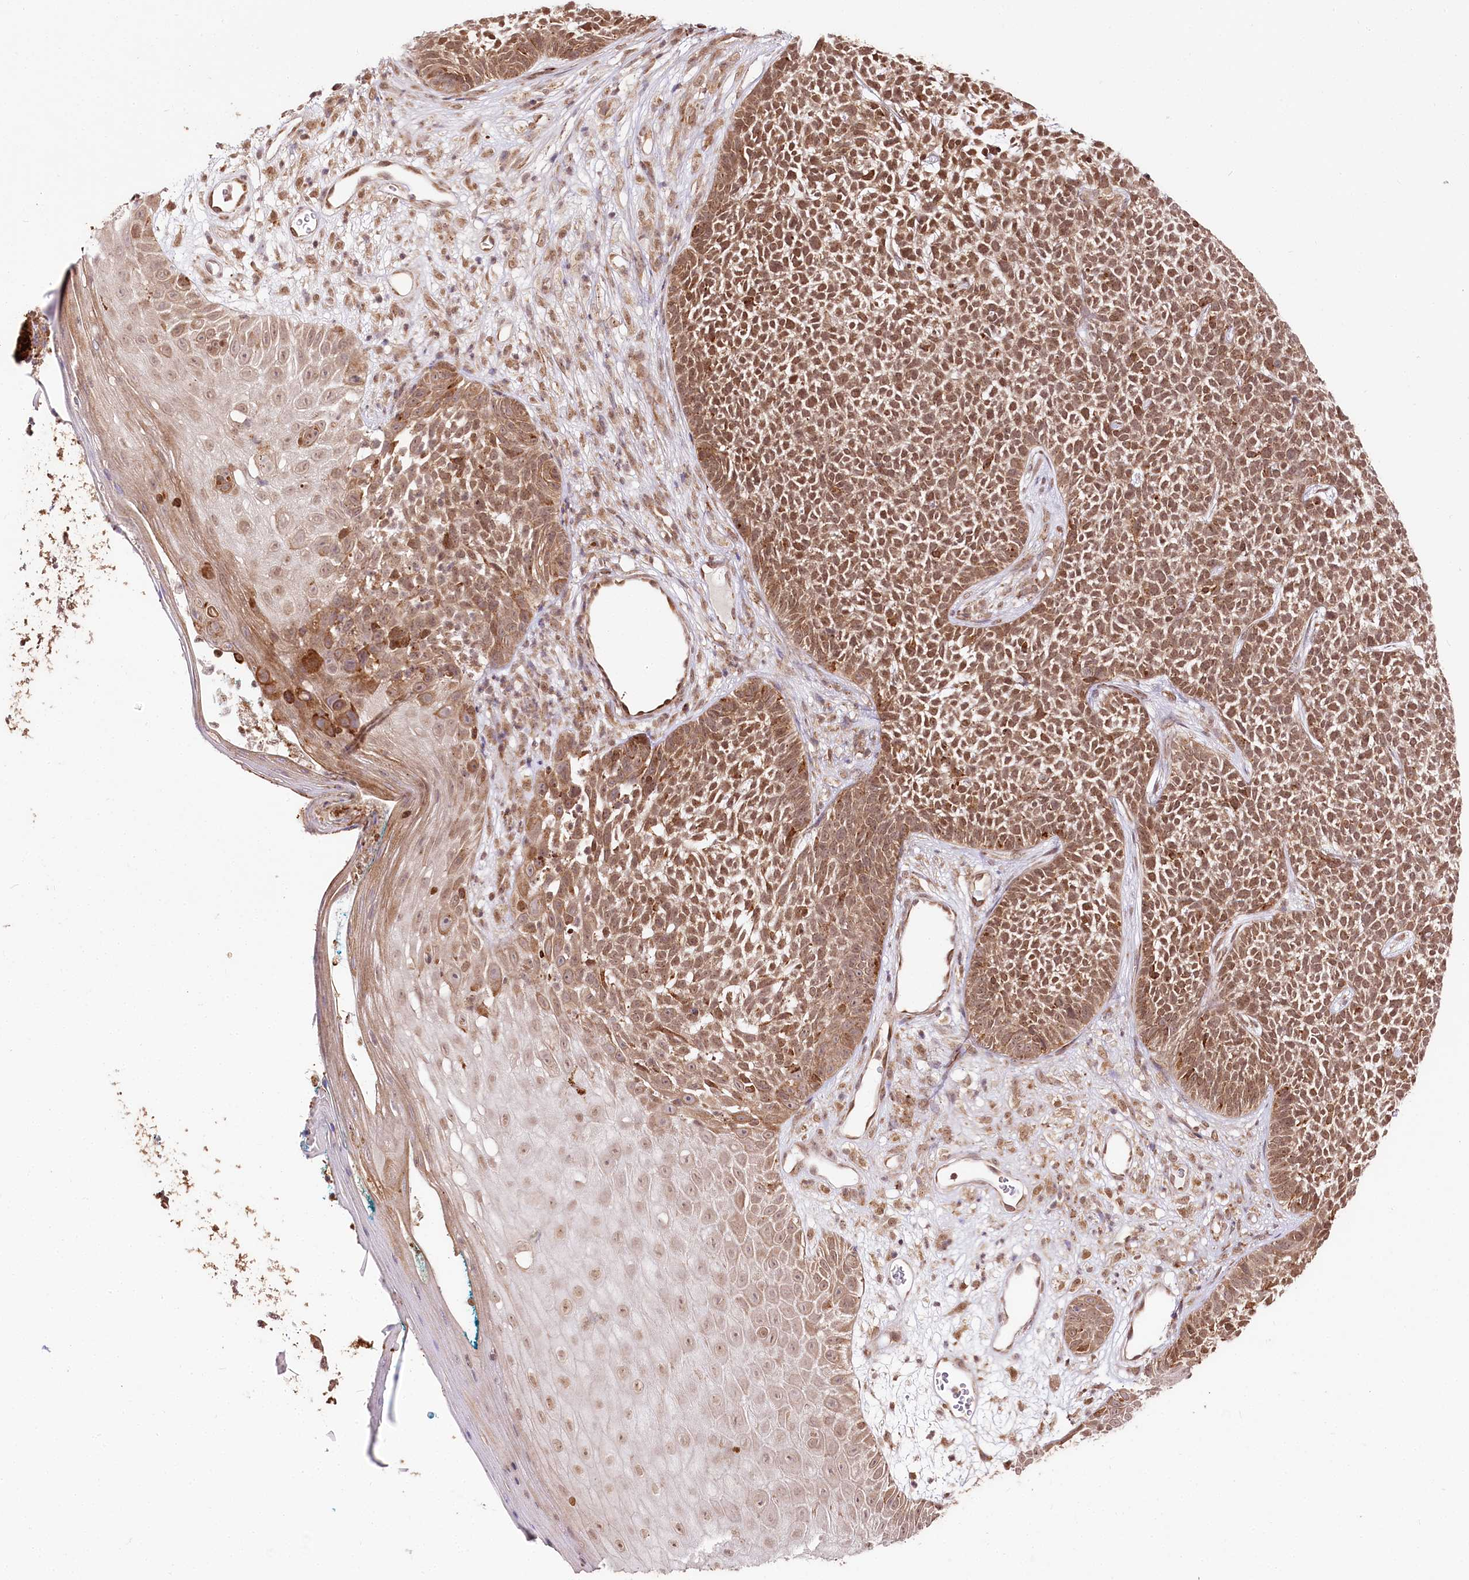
{"staining": {"intensity": "moderate", "quantity": ">75%", "location": "cytoplasmic/membranous,nuclear"}, "tissue": "skin cancer", "cell_type": "Tumor cells", "image_type": "cancer", "snomed": [{"axis": "morphology", "description": "Basal cell carcinoma"}, {"axis": "topography", "description": "Skin"}], "caption": "Immunohistochemical staining of human basal cell carcinoma (skin) exhibits medium levels of moderate cytoplasmic/membranous and nuclear protein staining in approximately >75% of tumor cells. The staining is performed using DAB (3,3'-diaminobenzidine) brown chromogen to label protein expression. The nuclei are counter-stained blue using hematoxylin.", "gene": "ENSG00000144785", "patient": {"sex": "female", "age": 84}}